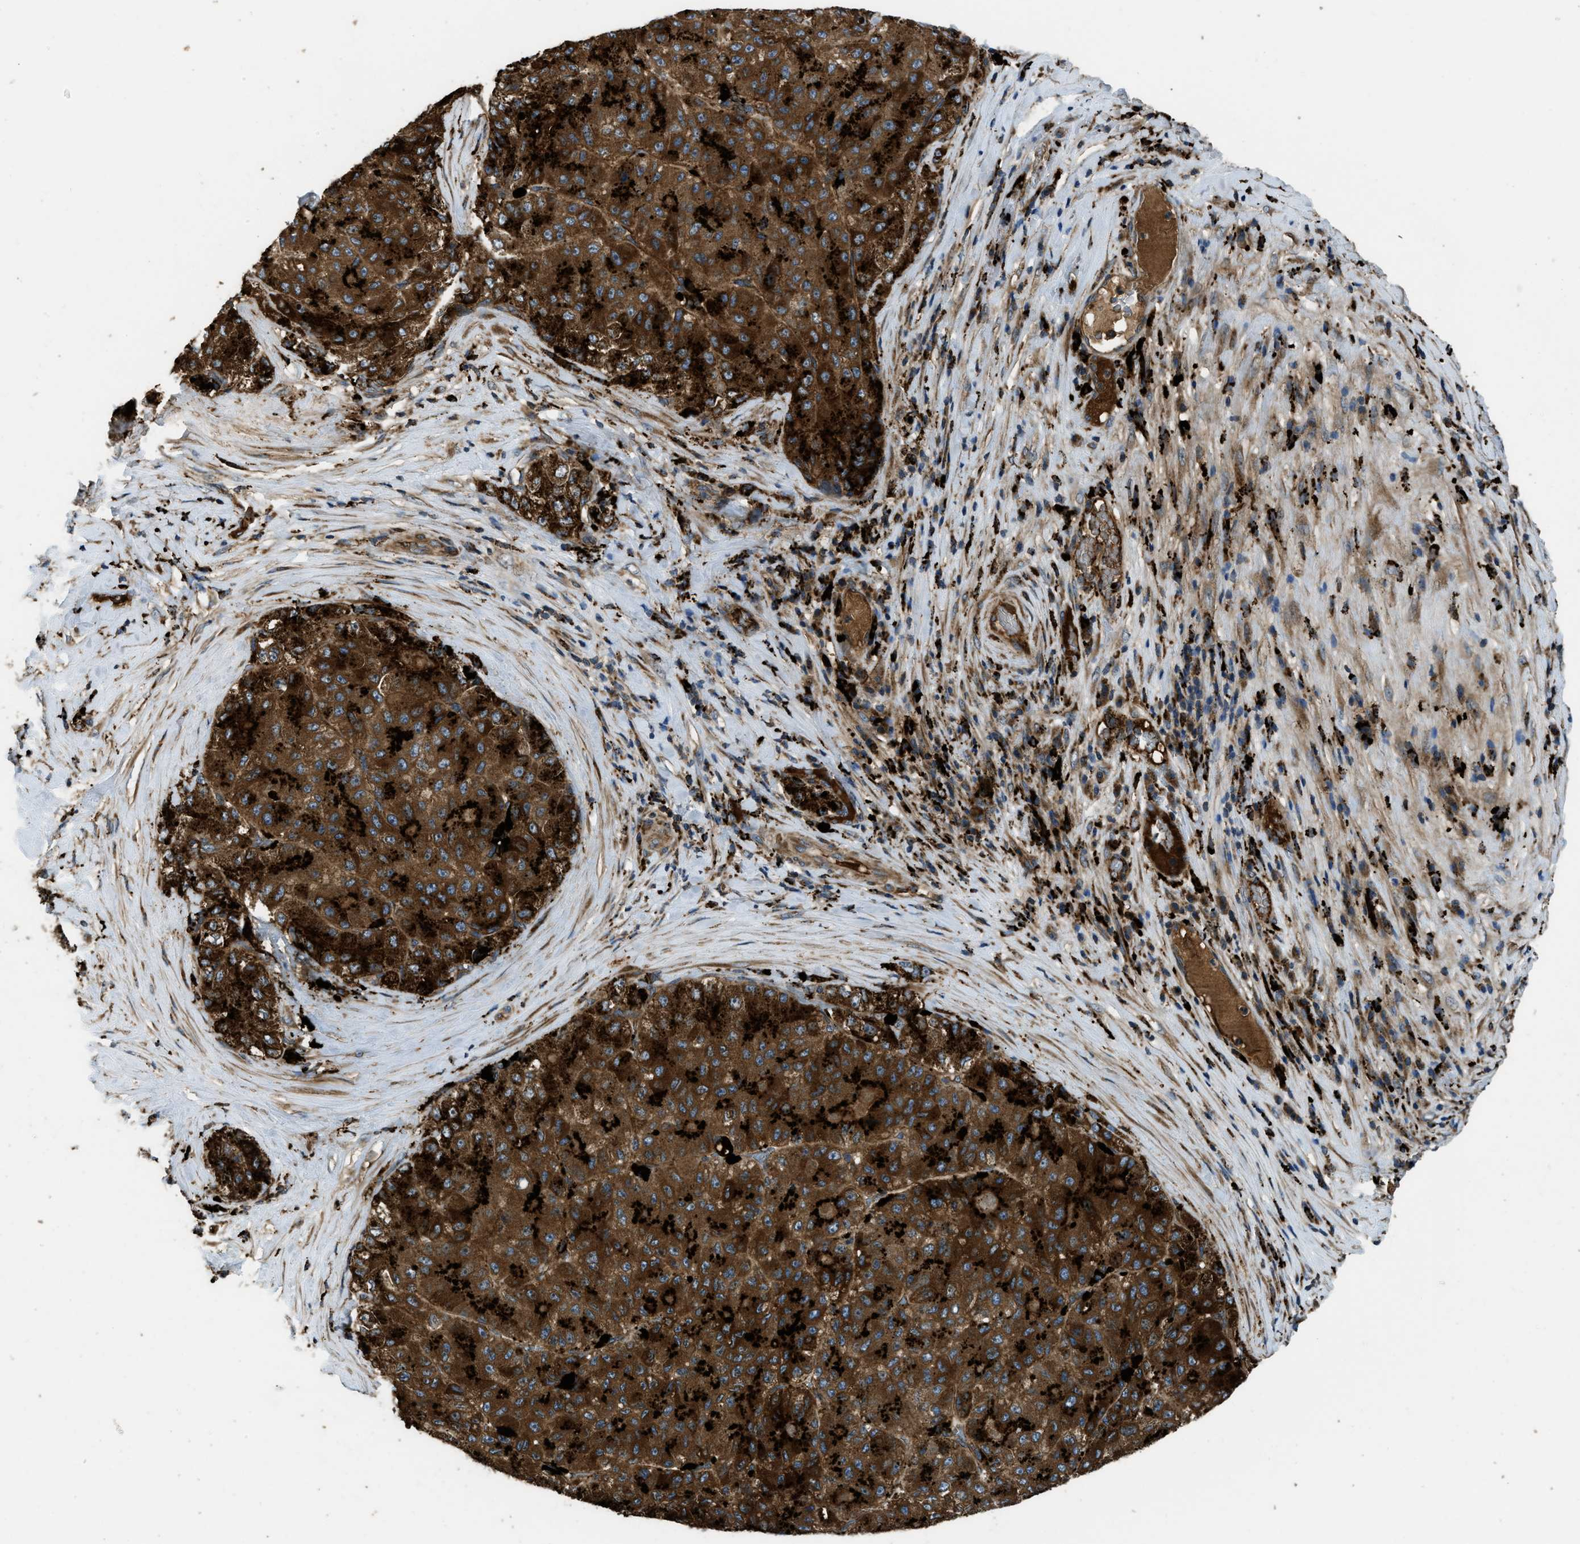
{"staining": {"intensity": "strong", "quantity": ">75%", "location": "cytoplasmic/membranous"}, "tissue": "liver cancer", "cell_type": "Tumor cells", "image_type": "cancer", "snomed": [{"axis": "morphology", "description": "Carcinoma, Hepatocellular, NOS"}, {"axis": "topography", "description": "Liver"}], "caption": "Protein staining of liver cancer (hepatocellular carcinoma) tissue shows strong cytoplasmic/membranous positivity in approximately >75% of tumor cells. (brown staining indicates protein expression, while blue staining denotes nuclei).", "gene": "GGH", "patient": {"sex": "male", "age": 80}}